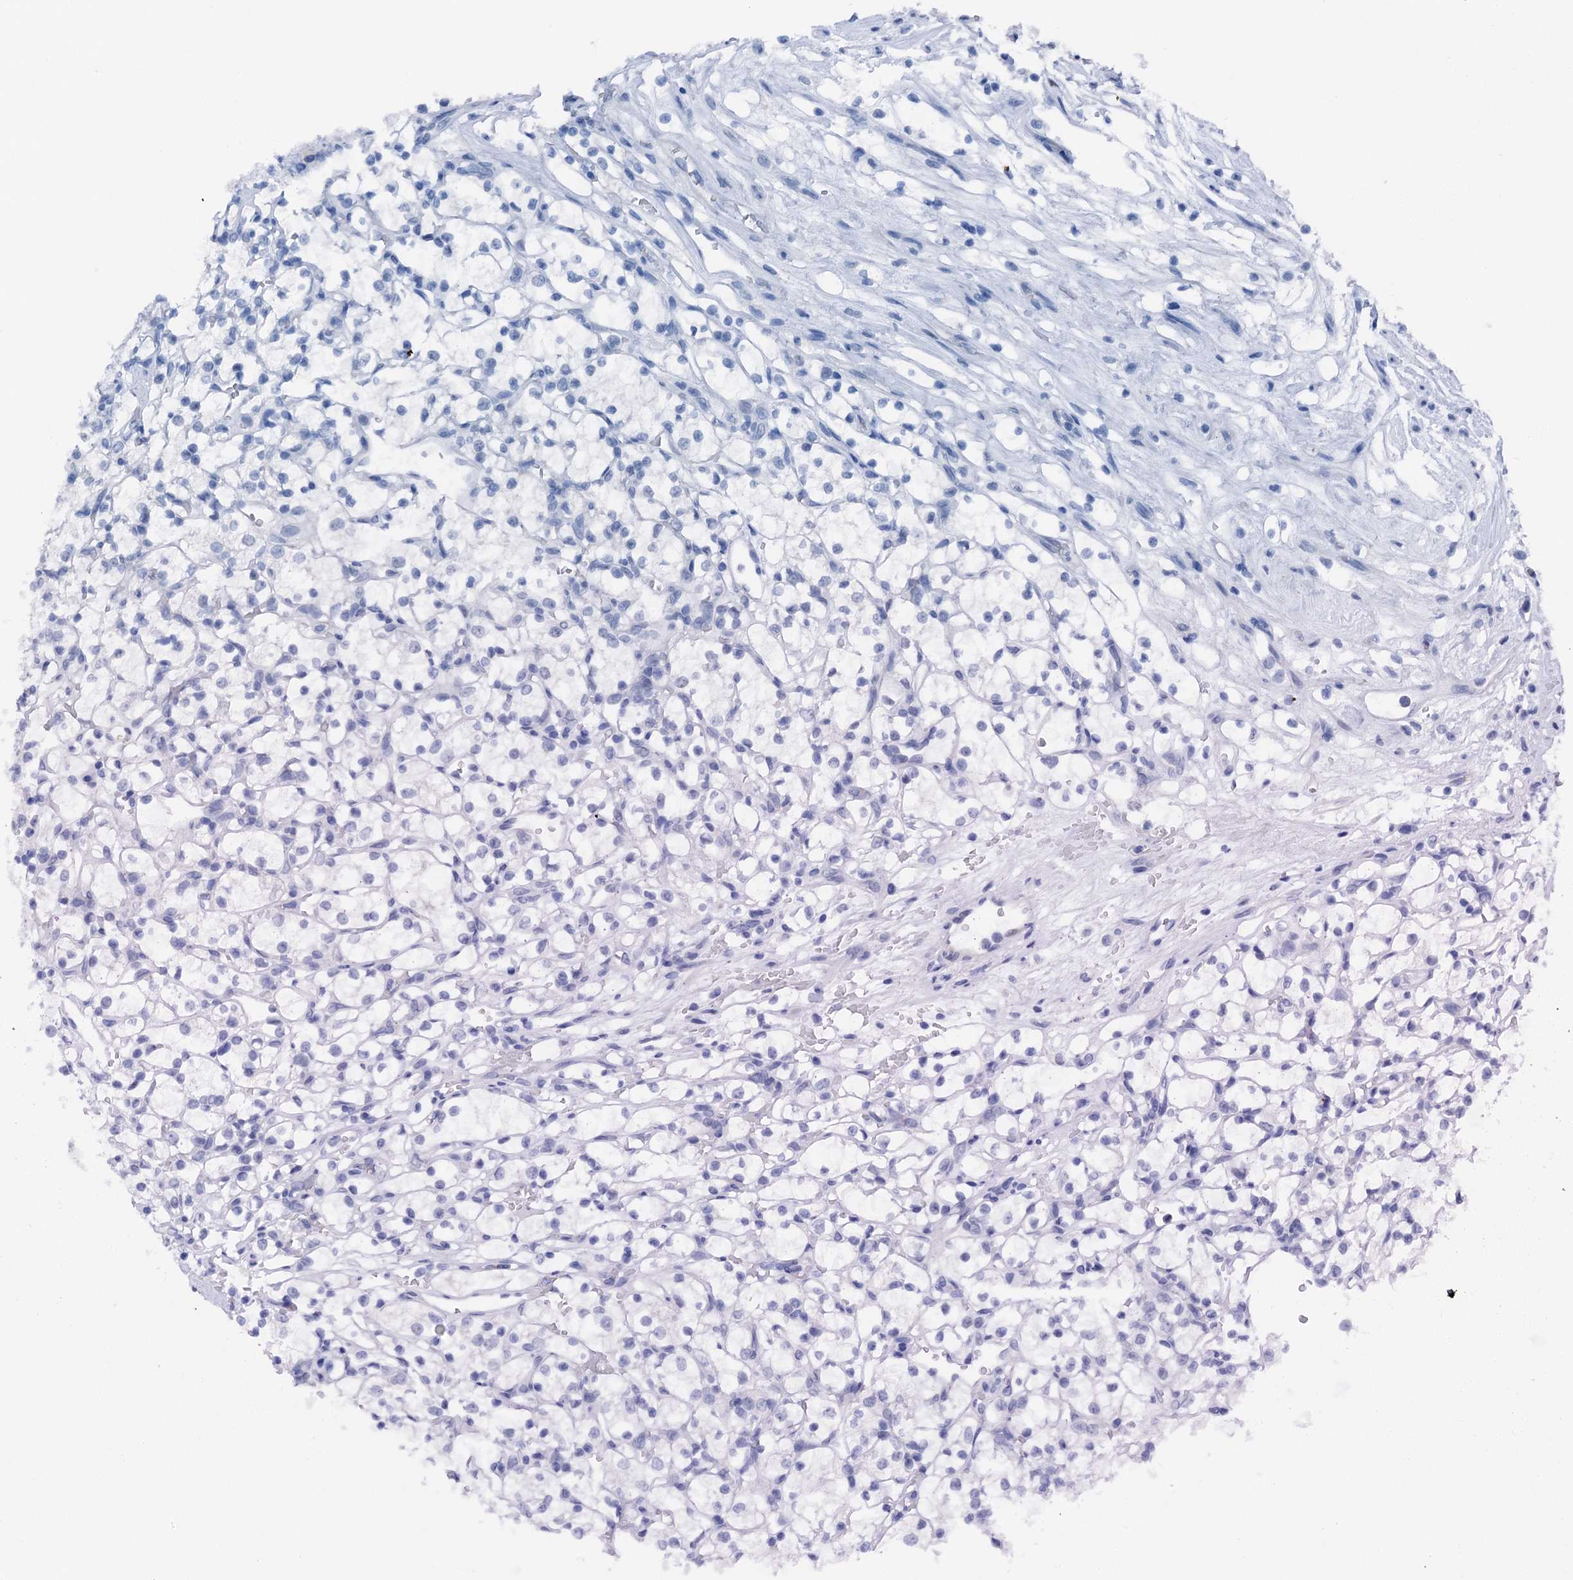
{"staining": {"intensity": "negative", "quantity": "none", "location": "none"}, "tissue": "renal cancer", "cell_type": "Tumor cells", "image_type": "cancer", "snomed": [{"axis": "morphology", "description": "Adenocarcinoma, NOS"}, {"axis": "topography", "description": "Kidney"}], "caption": "High power microscopy histopathology image of an IHC image of renal adenocarcinoma, revealing no significant expression in tumor cells.", "gene": "CBLN3", "patient": {"sex": "female", "age": 69}}